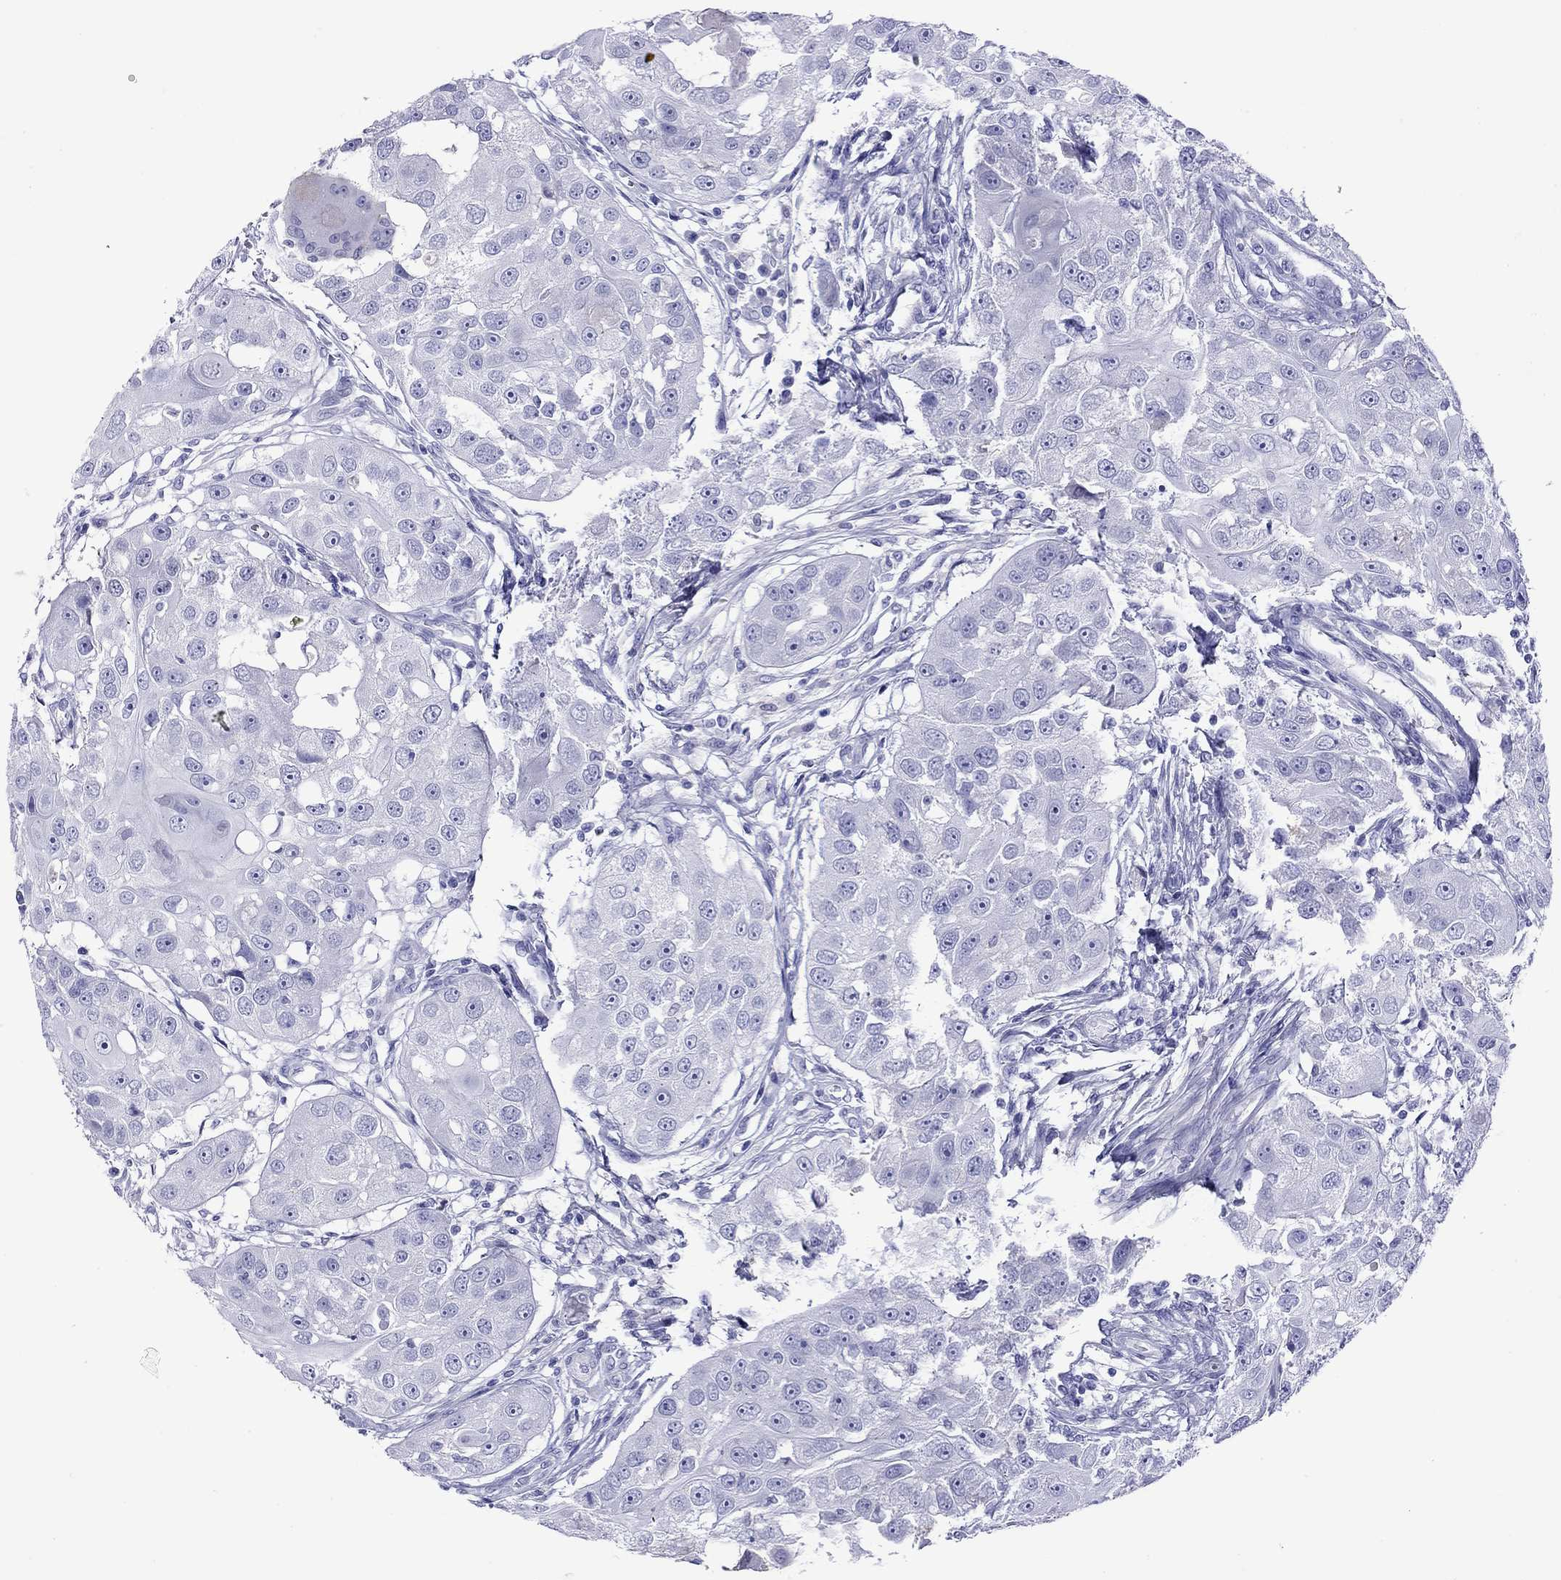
{"staining": {"intensity": "negative", "quantity": "none", "location": "none"}, "tissue": "head and neck cancer", "cell_type": "Tumor cells", "image_type": "cancer", "snomed": [{"axis": "morphology", "description": "Squamous cell carcinoma, NOS"}, {"axis": "topography", "description": "Head-Neck"}], "caption": "The photomicrograph shows no significant staining in tumor cells of head and neck squamous cell carcinoma.", "gene": "SLC30A8", "patient": {"sex": "male", "age": 51}}